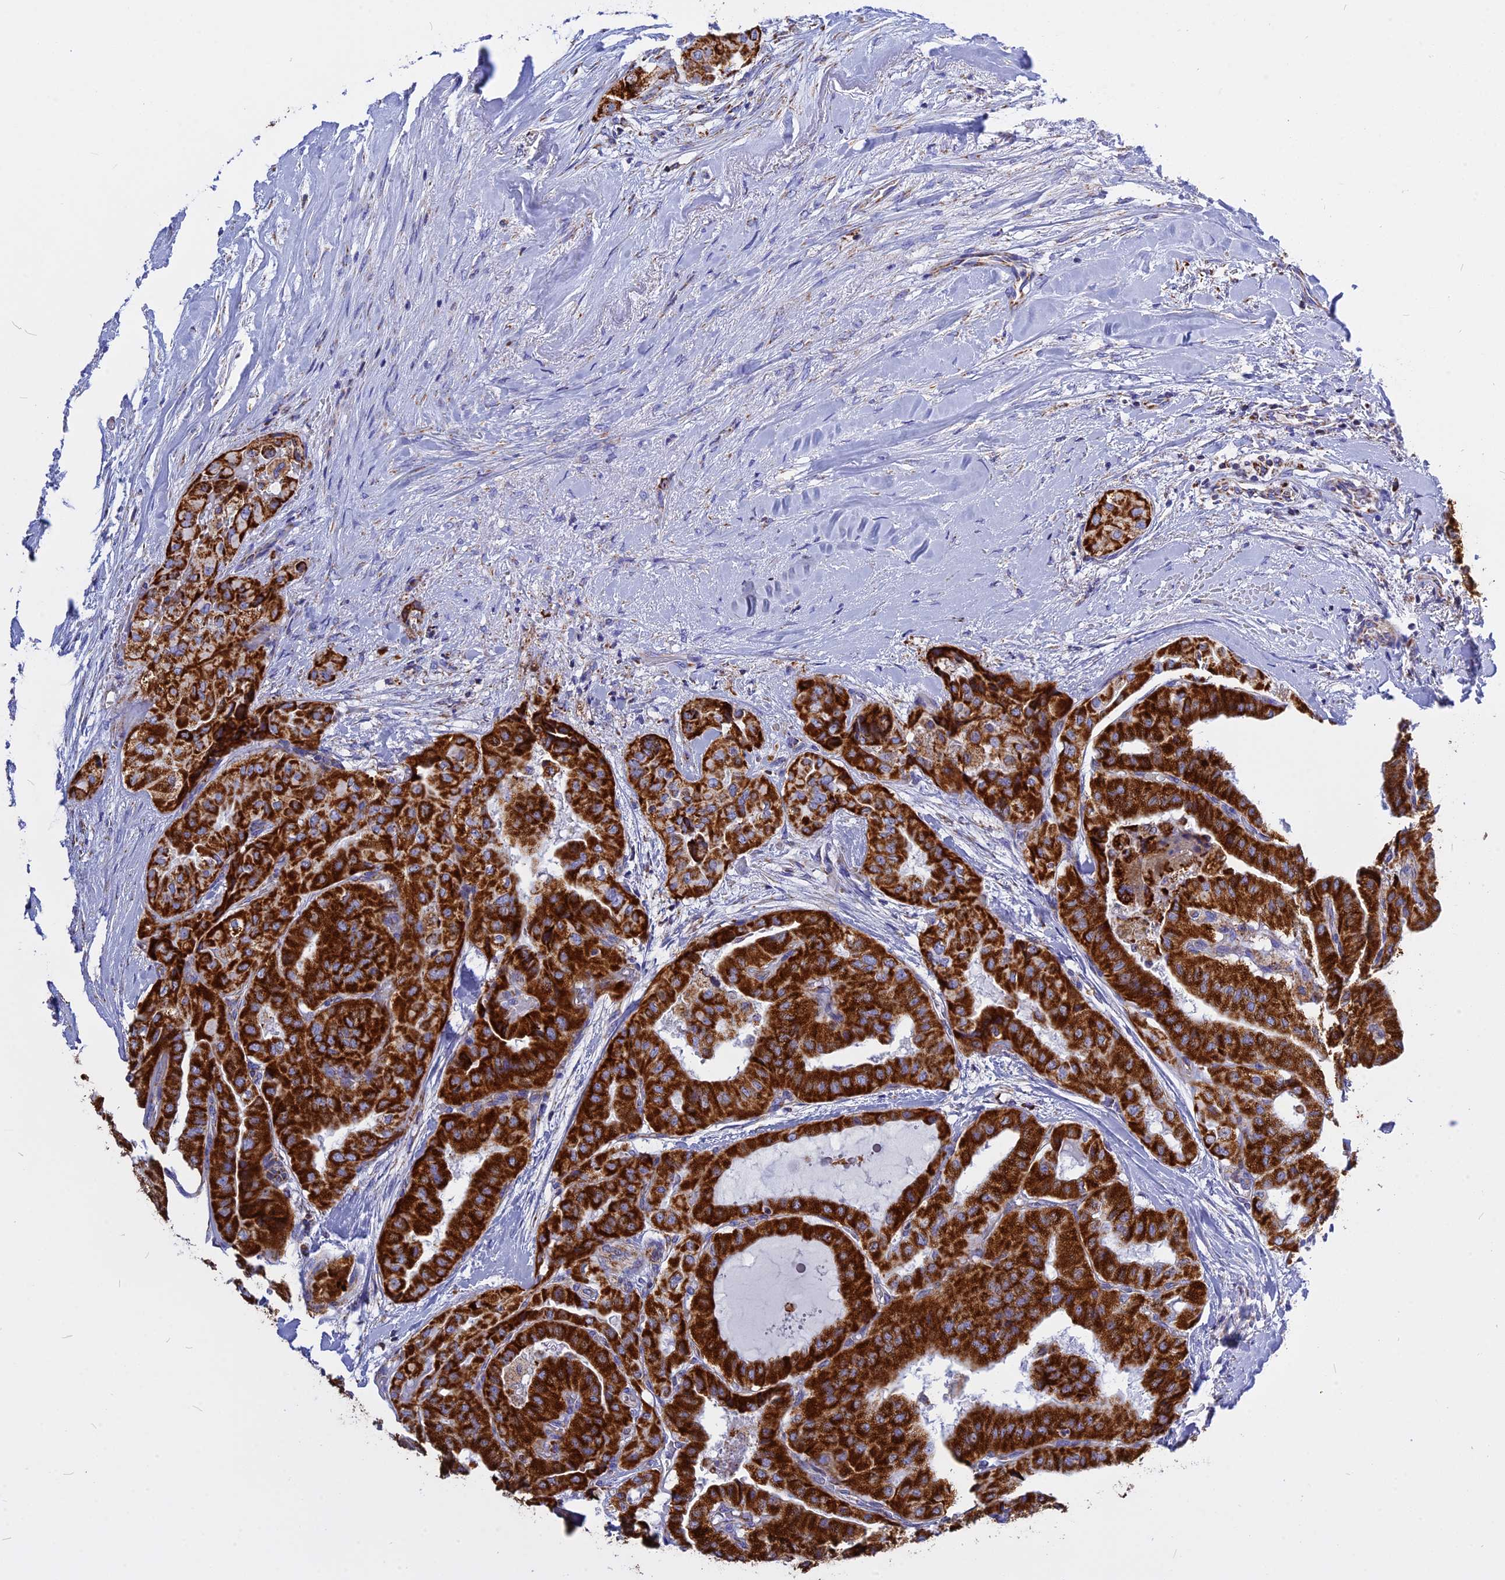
{"staining": {"intensity": "strong", "quantity": ">75%", "location": "cytoplasmic/membranous"}, "tissue": "thyroid cancer", "cell_type": "Tumor cells", "image_type": "cancer", "snomed": [{"axis": "morphology", "description": "Papillary adenocarcinoma, NOS"}, {"axis": "topography", "description": "Thyroid gland"}], "caption": "IHC micrograph of neoplastic tissue: human papillary adenocarcinoma (thyroid) stained using immunohistochemistry exhibits high levels of strong protein expression localized specifically in the cytoplasmic/membranous of tumor cells, appearing as a cytoplasmic/membranous brown color.", "gene": "VDAC2", "patient": {"sex": "female", "age": 59}}